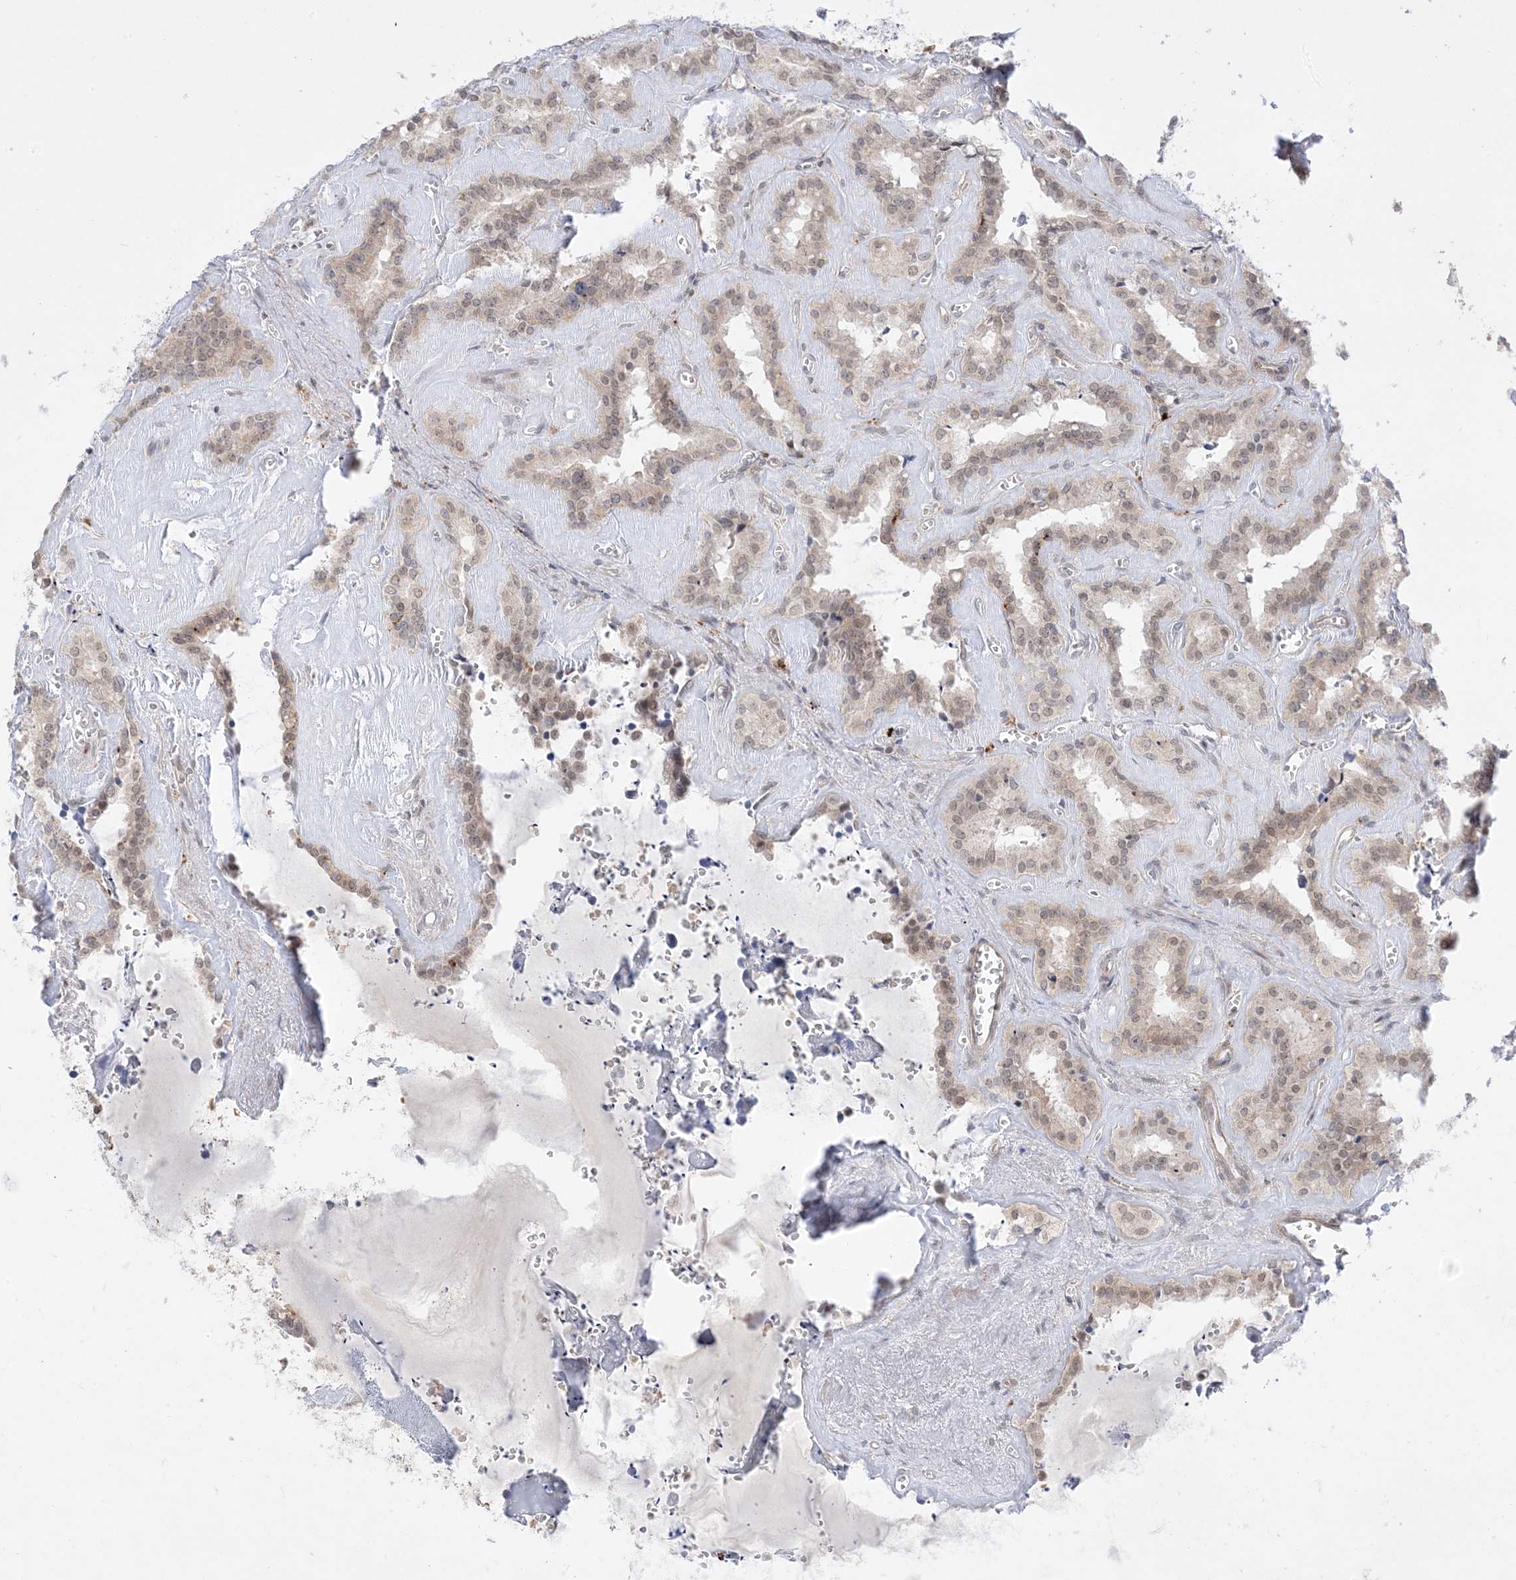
{"staining": {"intensity": "weak", "quantity": ">75%", "location": "cytoplasmic/membranous,nuclear"}, "tissue": "seminal vesicle", "cell_type": "Glandular cells", "image_type": "normal", "snomed": [{"axis": "morphology", "description": "Normal tissue, NOS"}, {"axis": "topography", "description": "Prostate"}, {"axis": "topography", "description": "Seminal veicle"}], "caption": "Protein expression analysis of normal seminal vesicle reveals weak cytoplasmic/membranous,nuclear positivity in approximately >75% of glandular cells. (DAB = brown stain, brightfield microscopy at high magnification).", "gene": "PTK6", "patient": {"sex": "male", "age": 59}}